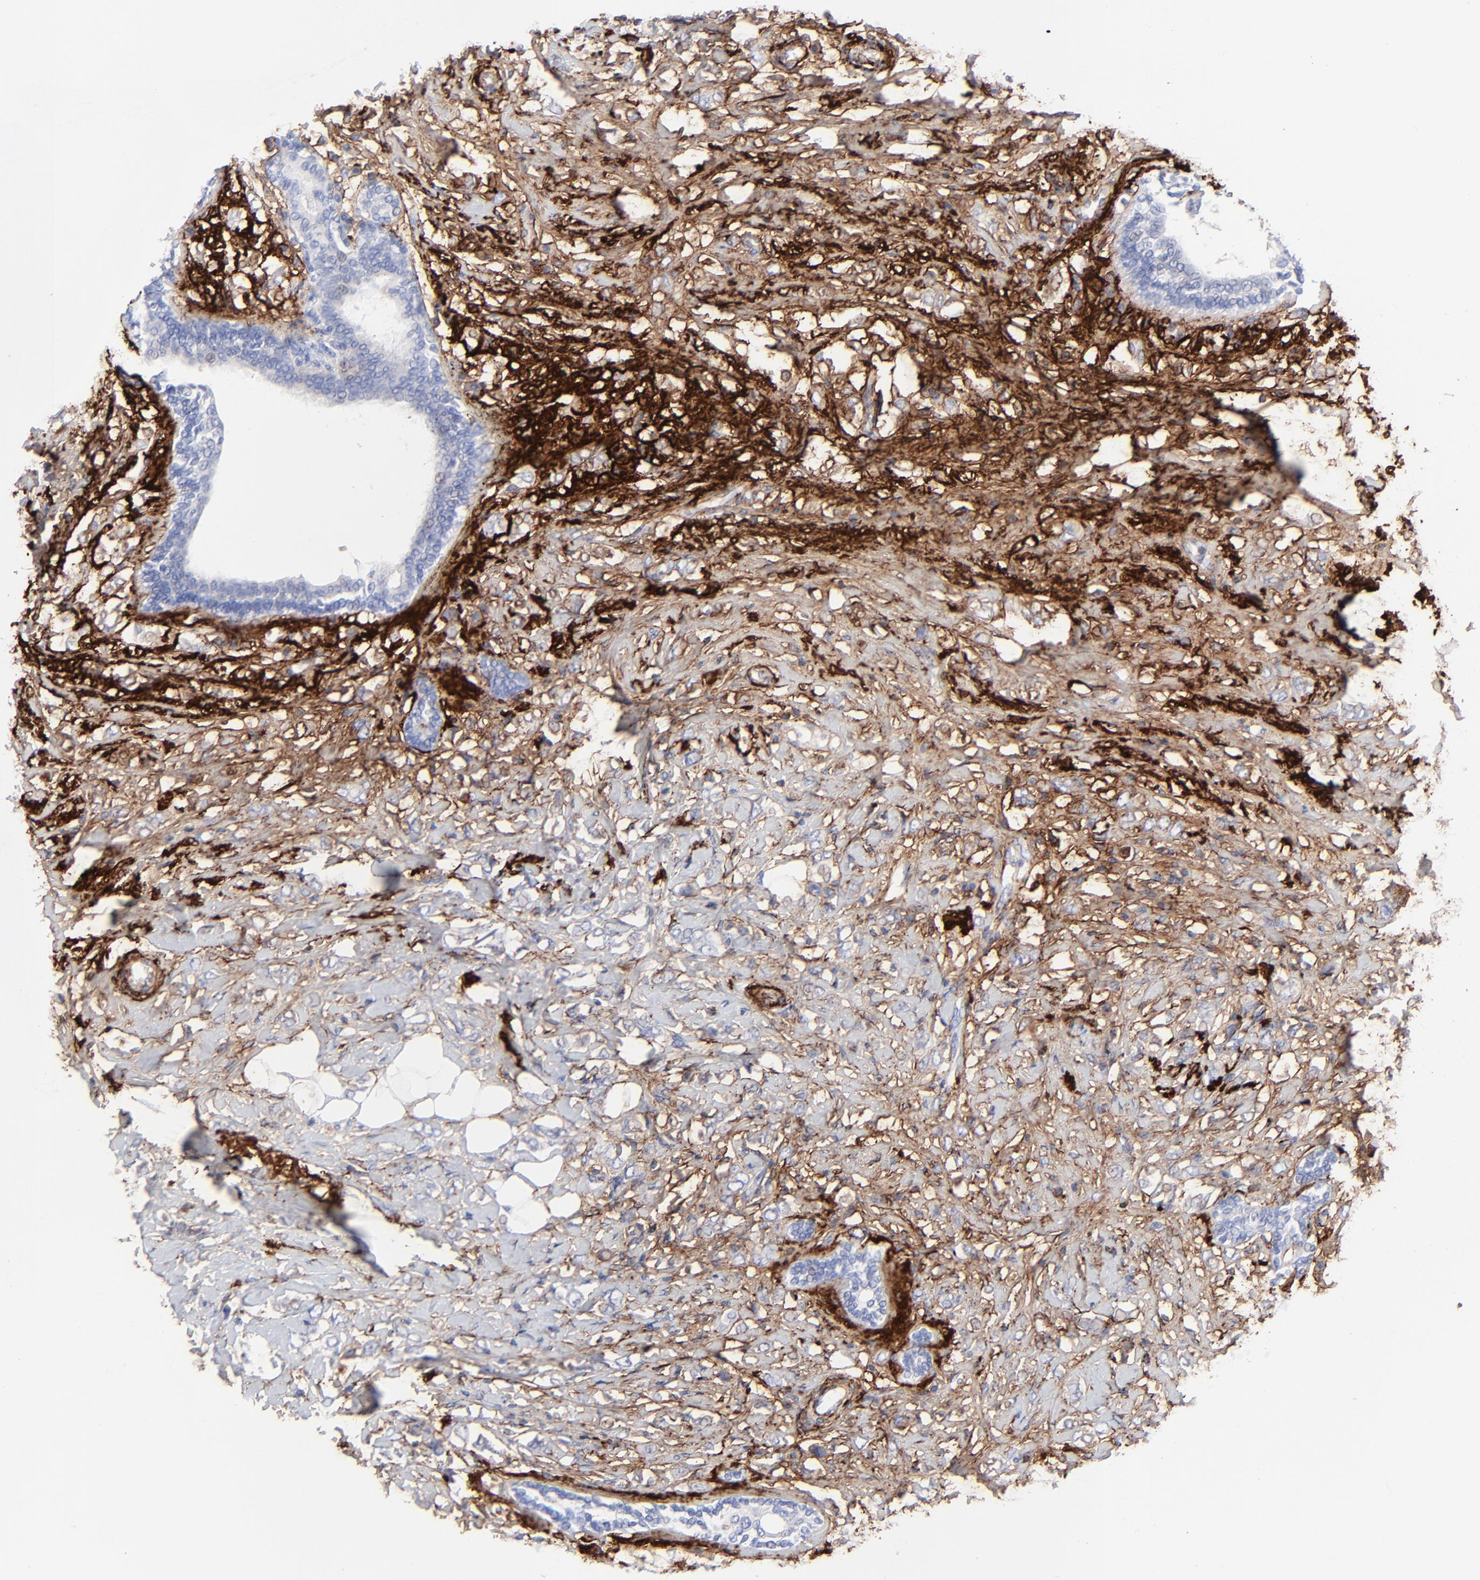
{"staining": {"intensity": "negative", "quantity": "none", "location": "none"}, "tissue": "breast cancer", "cell_type": "Tumor cells", "image_type": "cancer", "snomed": [{"axis": "morphology", "description": "Normal tissue, NOS"}, {"axis": "morphology", "description": "Lobular carcinoma"}, {"axis": "topography", "description": "Breast"}], "caption": "DAB immunohistochemical staining of human breast lobular carcinoma demonstrates no significant positivity in tumor cells. (Stains: DAB (3,3'-diaminobenzidine) immunohistochemistry (IHC) with hematoxylin counter stain, Microscopy: brightfield microscopy at high magnification).", "gene": "FBLN2", "patient": {"sex": "female", "age": 47}}